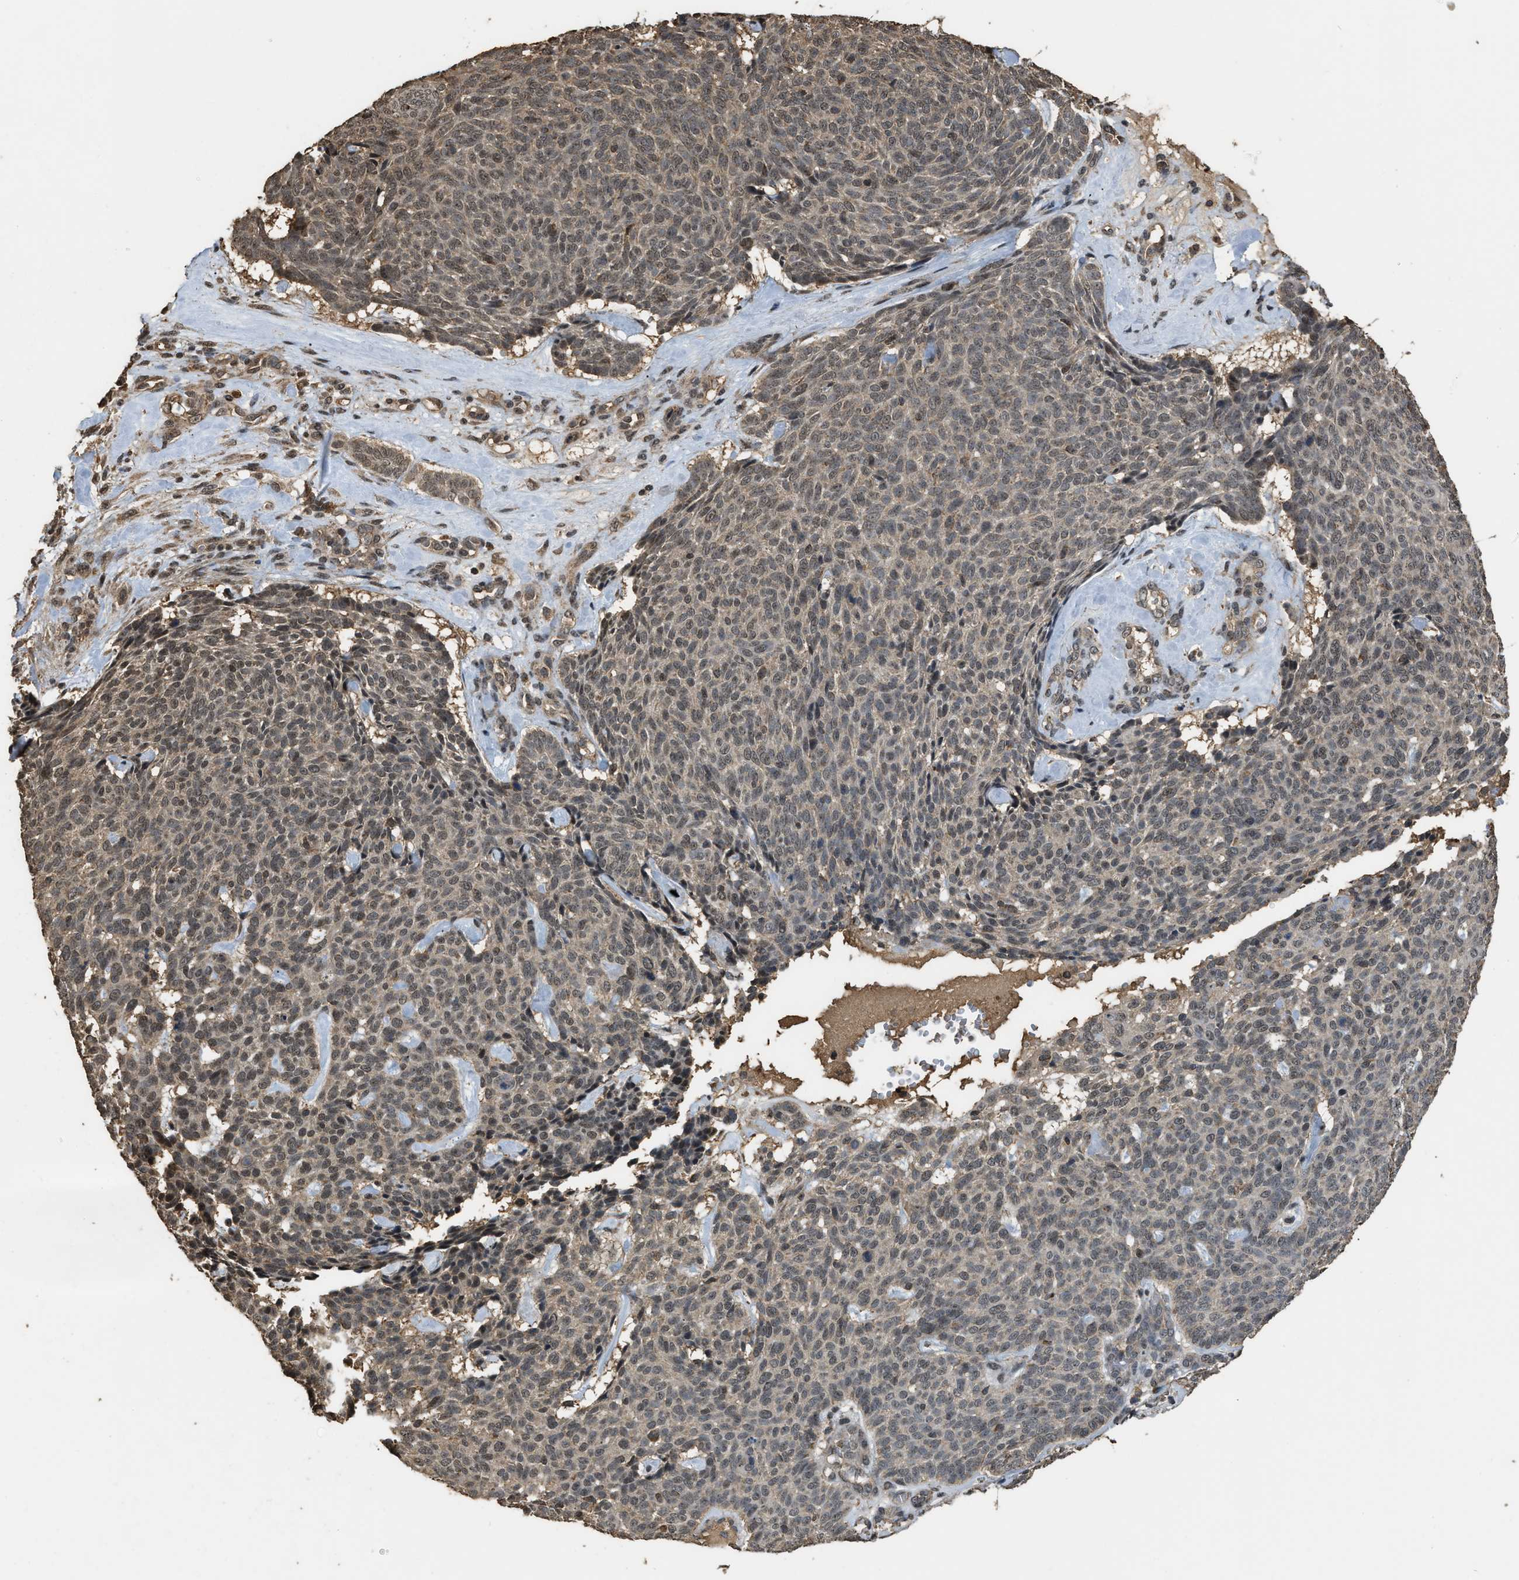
{"staining": {"intensity": "weak", "quantity": ">75%", "location": "nuclear"}, "tissue": "skin cancer", "cell_type": "Tumor cells", "image_type": "cancer", "snomed": [{"axis": "morphology", "description": "Basal cell carcinoma"}, {"axis": "topography", "description": "Skin"}], "caption": "Immunohistochemistry (DAB) staining of basal cell carcinoma (skin) exhibits weak nuclear protein expression in approximately >75% of tumor cells.", "gene": "DENND6B", "patient": {"sex": "male", "age": 61}}